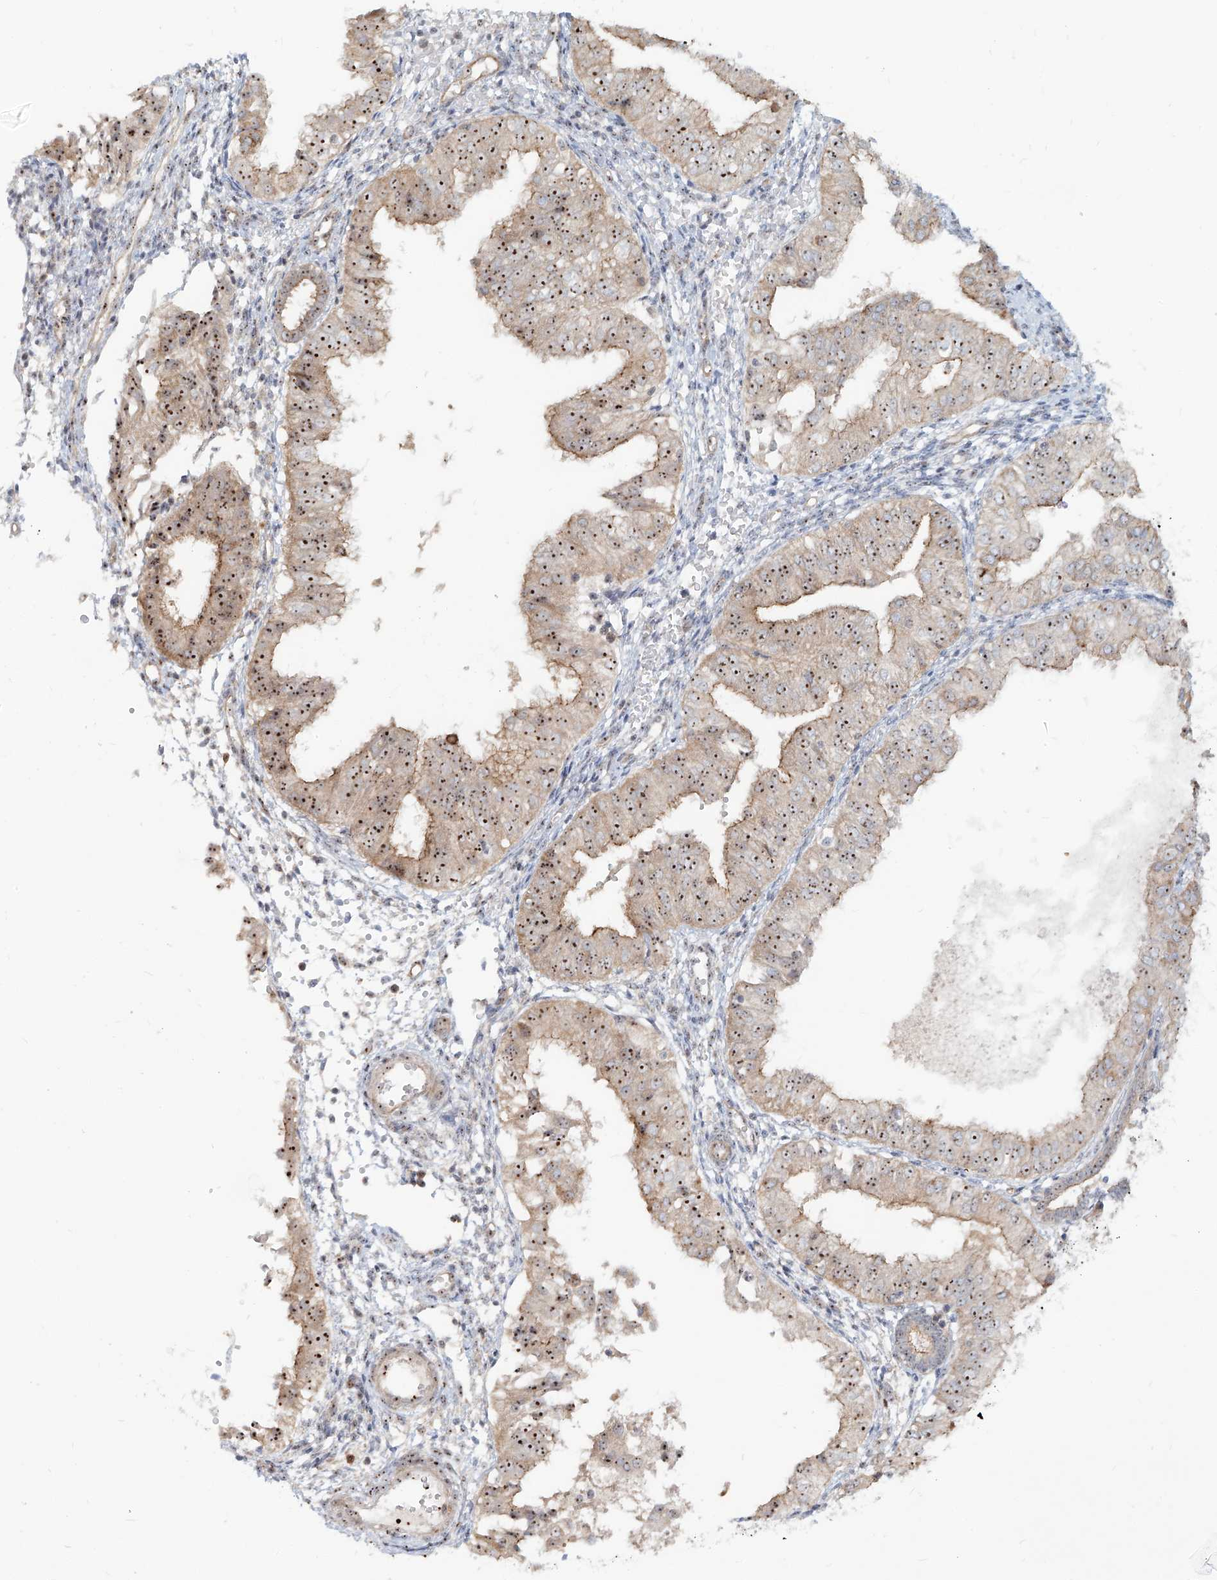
{"staining": {"intensity": "strong", "quantity": ">75%", "location": "nuclear"}, "tissue": "endometrial cancer", "cell_type": "Tumor cells", "image_type": "cancer", "snomed": [{"axis": "morphology", "description": "Normal tissue, NOS"}, {"axis": "morphology", "description": "Adenocarcinoma, NOS"}, {"axis": "topography", "description": "Endometrium"}], "caption": "Protein staining by IHC demonstrates strong nuclear positivity in approximately >75% of tumor cells in endometrial adenocarcinoma.", "gene": "BYSL", "patient": {"sex": "female", "age": 53}}